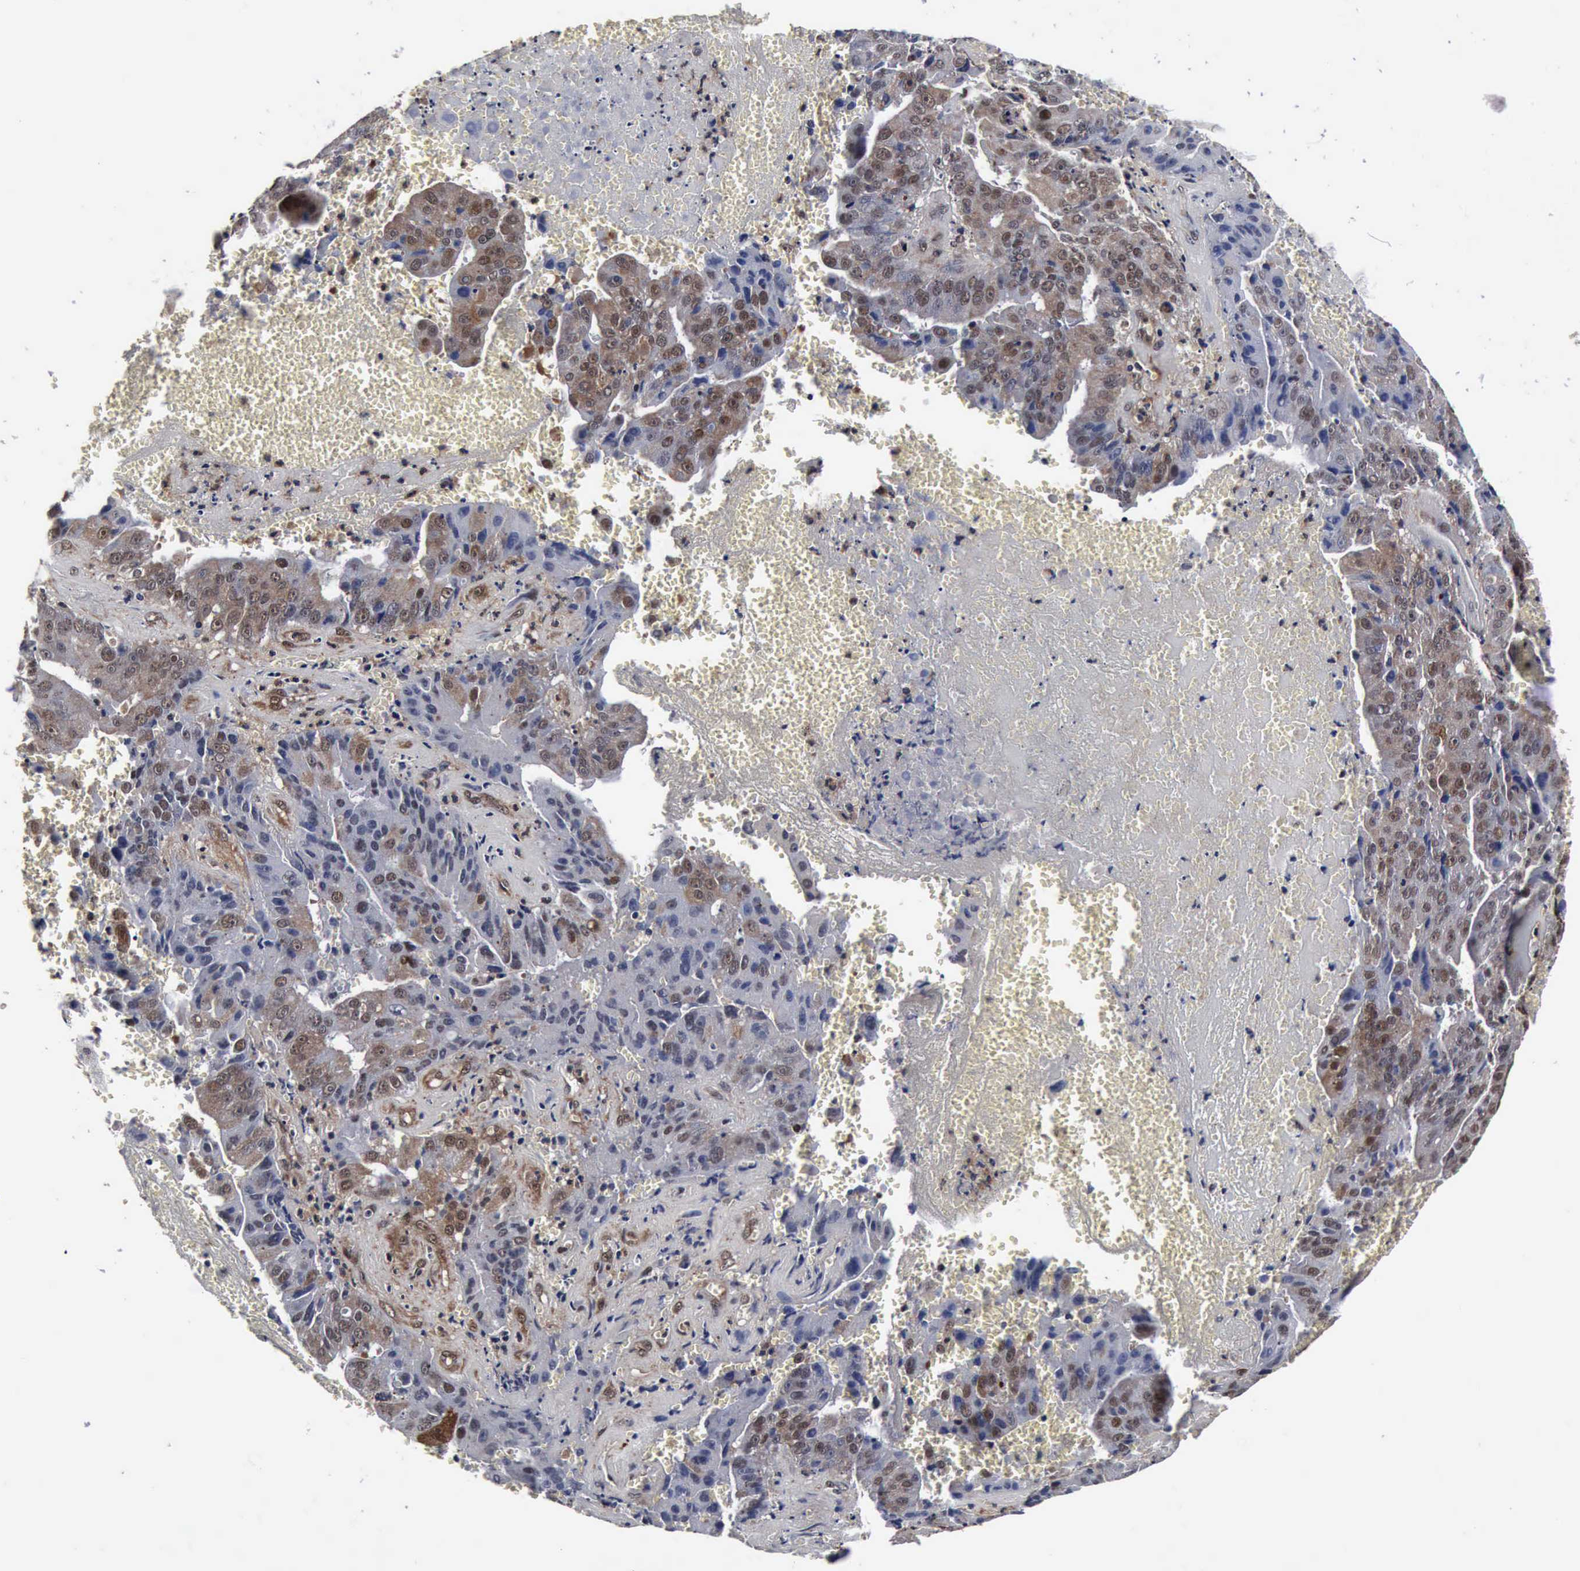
{"staining": {"intensity": "weak", "quantity": "<25%", "location": "cytoplasmic/membranous"}, "tissue": "liver cancer", "cell_type": "Tumor cells", "image_type": "cancer", "snomed": [{"axis": "morphology", "description": "Cholangiocarcinoma"}, {"axis": "topography", "description": "Liver"}], "caption": "DAB (3,3'-diaminobenzidine) immunohistochemical staining of human cholangiocarcinoma (liver) exhibits no significant positivity in tumor cells.", "gene": "UBC", "patient": {"sex": "female", "age": 79}}